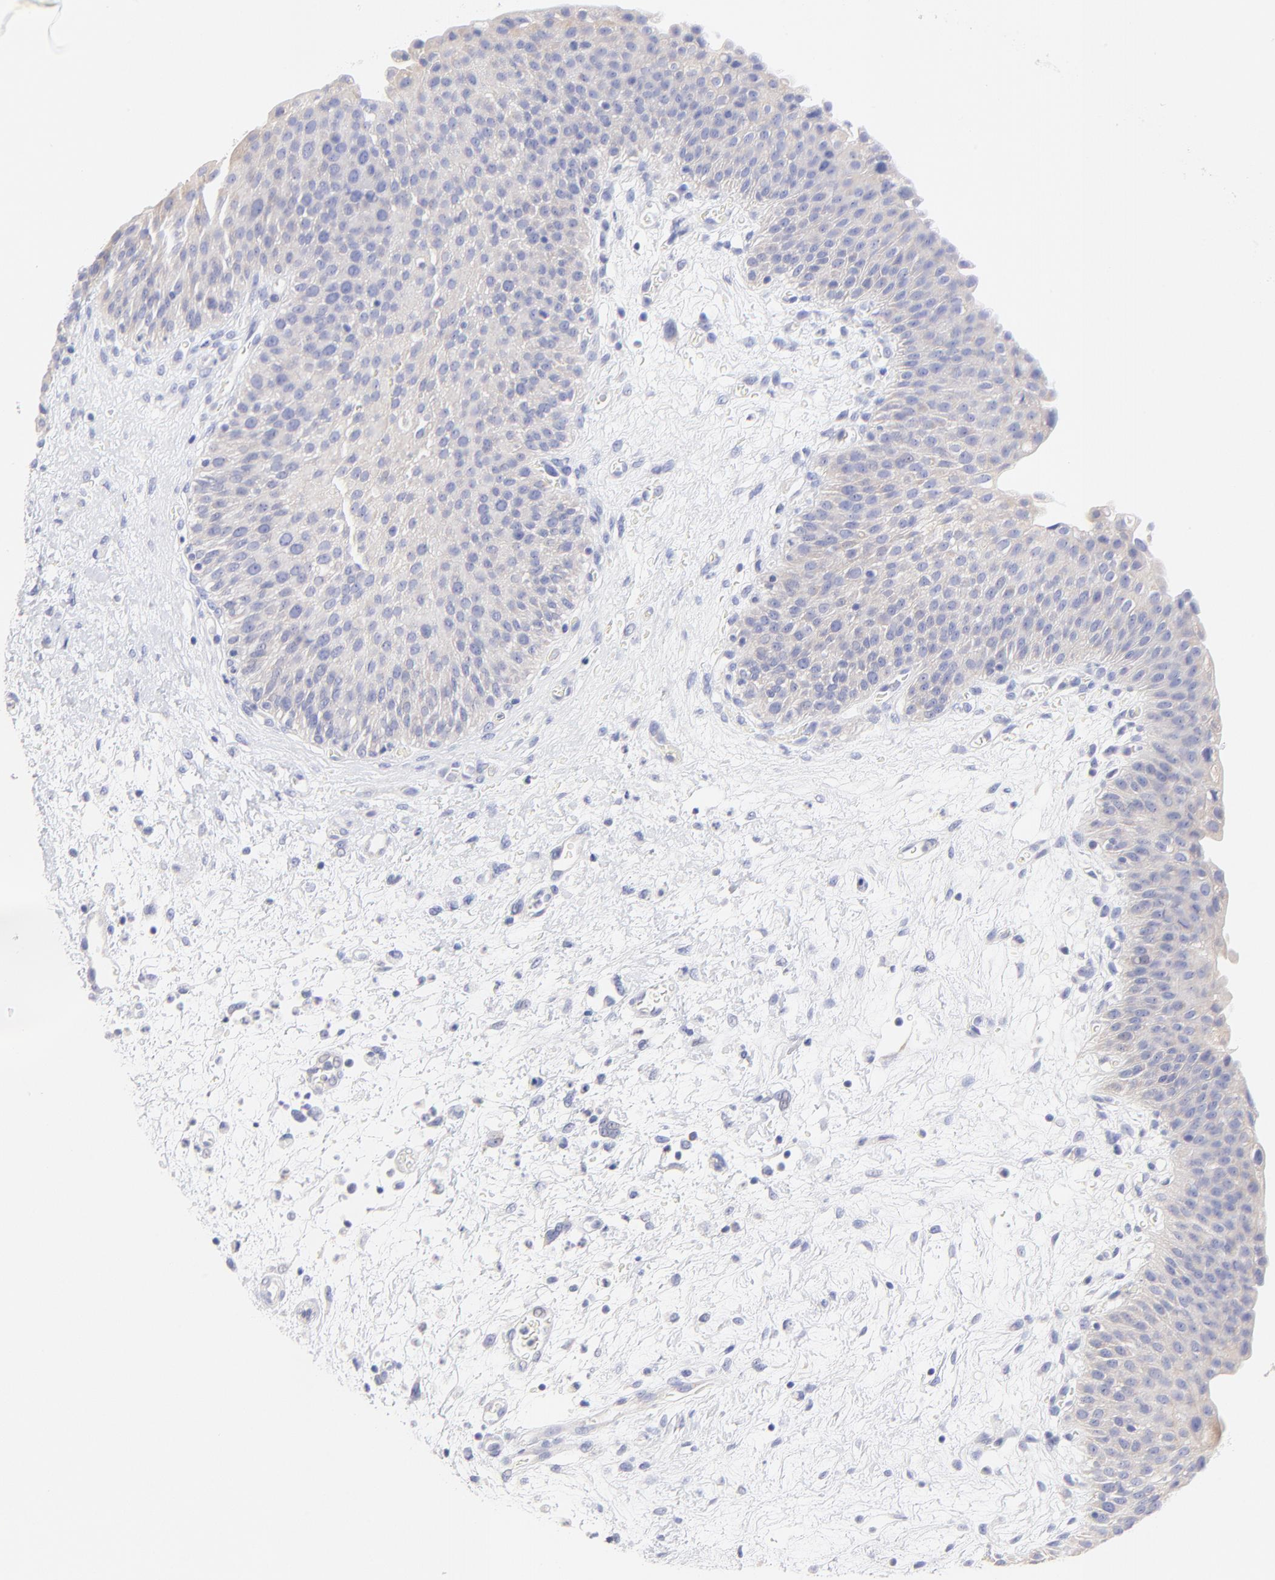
{"staining": {"intensity": "weak", "quantity": "<25%", "location": "cytoplasmic/membranous"}, "tissue": "urinary bladder", "cell_type": "Urothelial cells", "image_type": "normal", "snomed": [{"axis": "morphology", "description": "Normal tissue, NOS"}, {"axis": "morphology", "description": "Dysplasia, NOS"}, {"axis": "topography", "description": "Urinary bladder"}], "caption": "Immunohistochemistry of unremarkable human urinary bladder shows no expression in urothelial cells.", "gene": "EBP", "patient": {"sex": "male", "age": 35}}